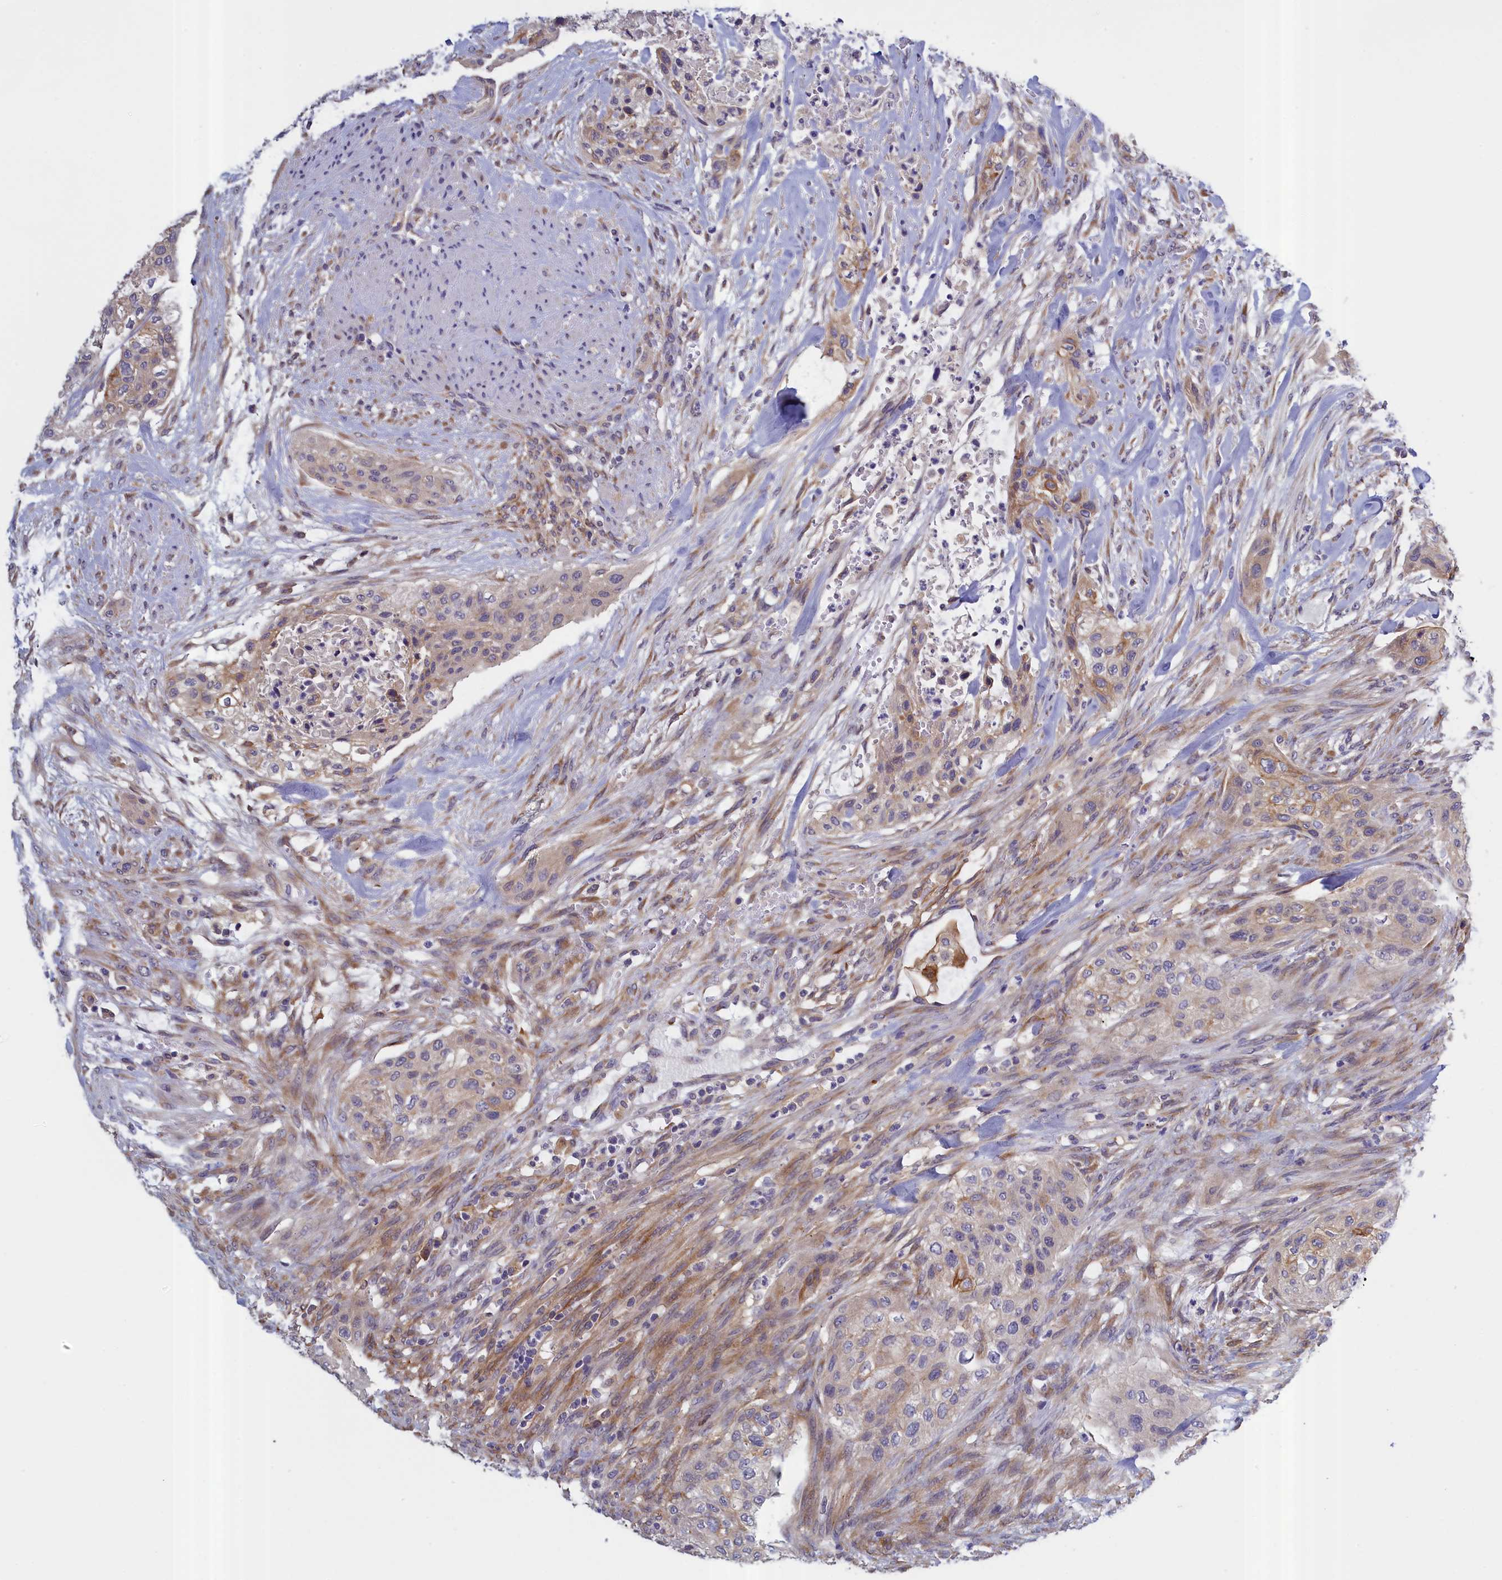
{"staining": {"intensity": "negative", "quantity": "none", "location": "none"}, "tissue": "urothelial cancer", "cell_type": "Tumor cells", "image_type": "cancer", "snomed": [{"axis": "morphology", "description": "Urothelial carcinoma, High grade"}, {"axis": "topography", "description": "Urinary bladder"}], "caption": "Immunohistochemistry (IHC) histopathology image of human high-grade urothelial carcinoma stained for a protein (brown), which reveals no expression in tumor cells. (DAB (3,3'-diaminobenzidine) immunohistochemistry (IHC) with hematoxylin counter stain).", "gene": "COL19A1", "patient": {"sex": "male", "age": 35}}